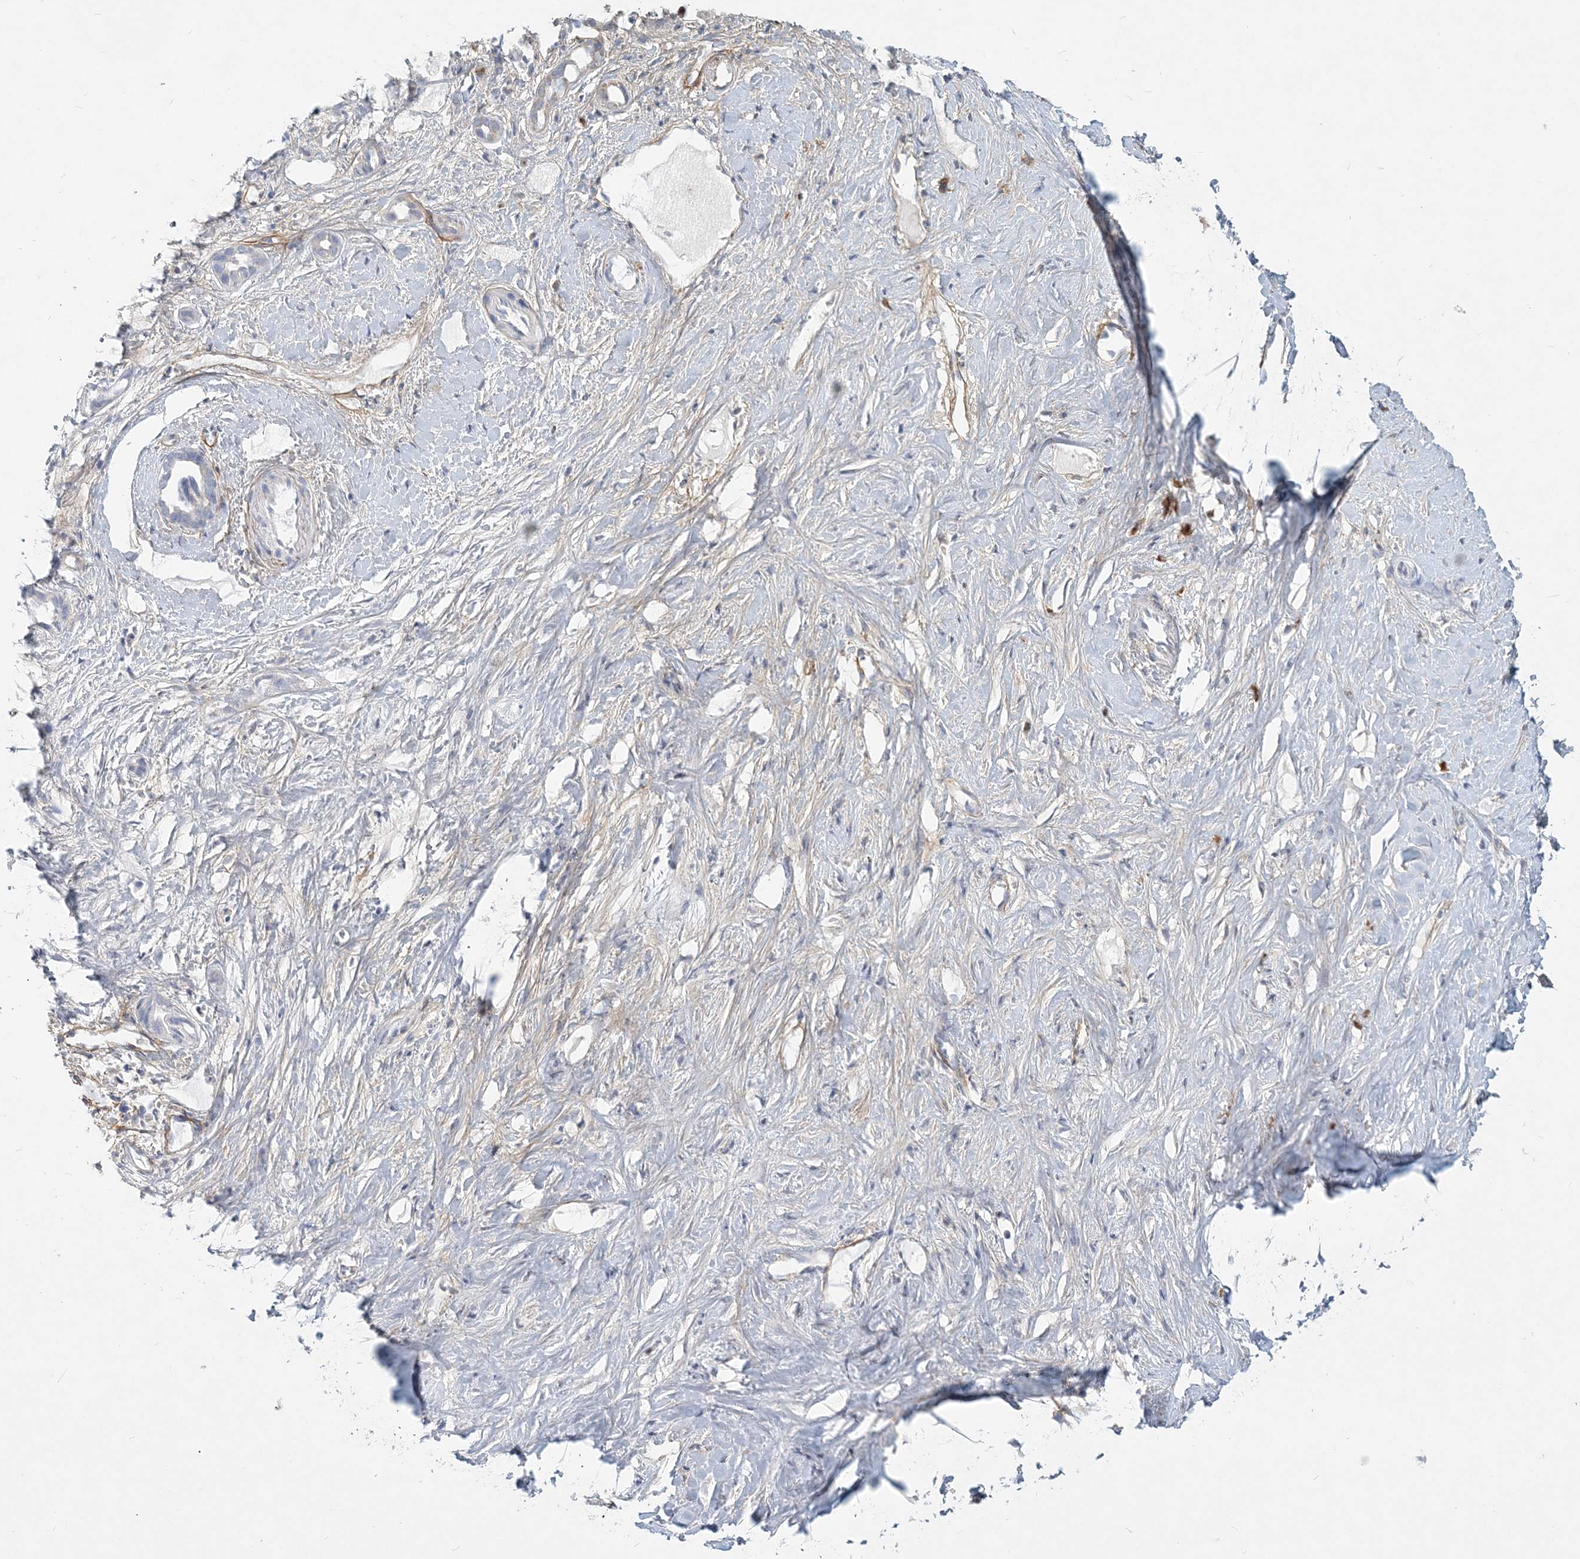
{"staining": {"intensity": "negative", "quantity": "none", "location": "none"}, "tissue": "liver cancer", "cell_type": "Tumor cells", "image_type": "cancer", "snomed": [{"axis": "morphology", "description": "Cholangiocarcinoma"}, {"axis": "topography", "description": "Liver"}], "caption": "Cholangiocarcinoma (liver) stained for a protein using IHC shows no expression tumor cells.", "gene": "GMPPA", "patient": {"sex": "female", "age": 75}}